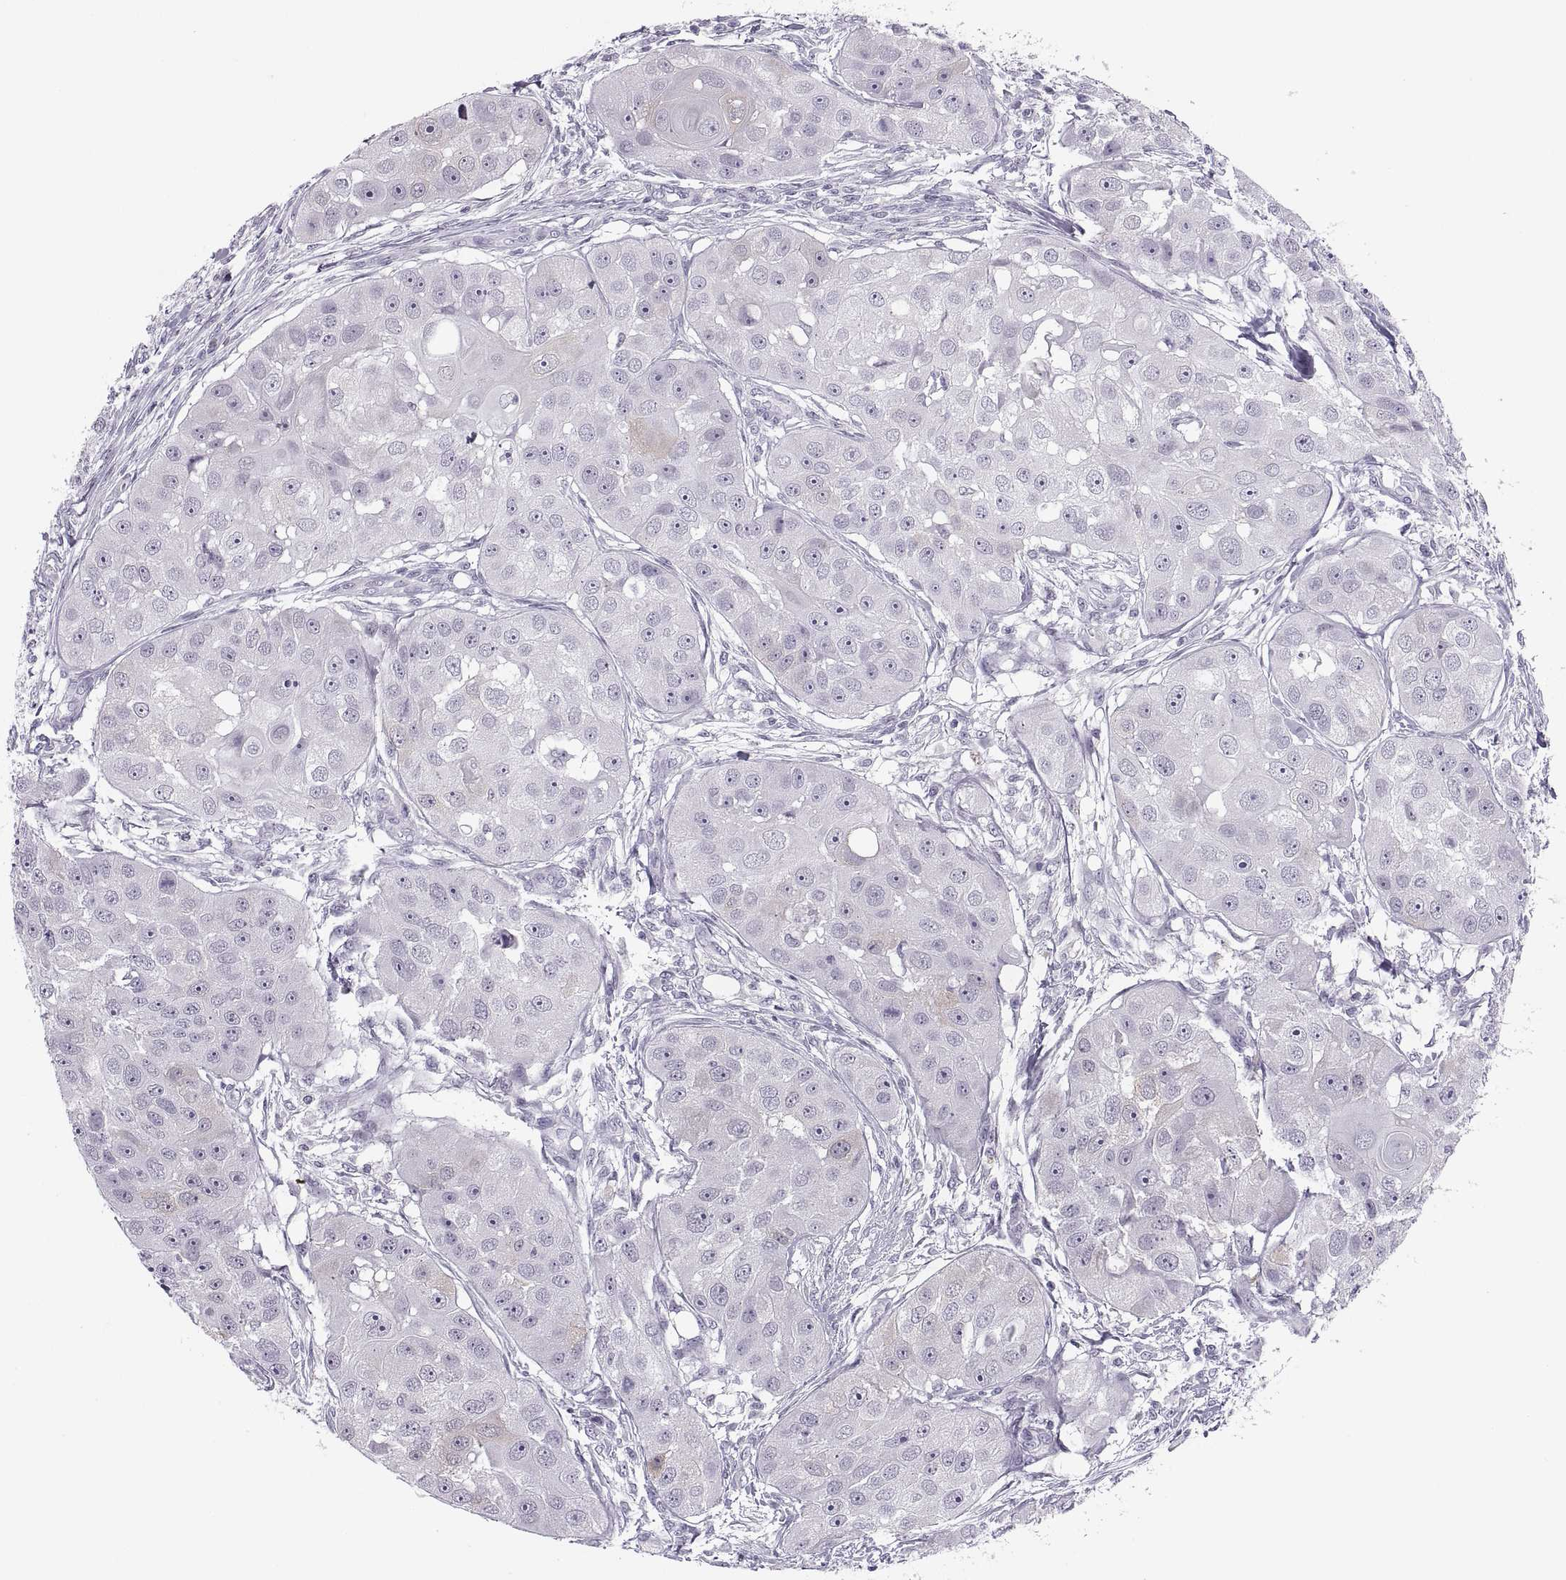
{"staining": {"intensity": "negative", "quantity": "none", "location": "none"}, "tissue": "head and neck cancer", "cell_type": "Tumor cells", "image_type": "cancer", "snomed": [{"axis": "morphology", "description": "Squamous cell carcinoma, NOS"}, {"axis": "topography", "description": "Head-Neck"}], "caption": "IHC of human head and neck cancer shows no positivity in tumor cells.", "gene": "C3orf22", "patient": {"sex": "male", "age": 51}}